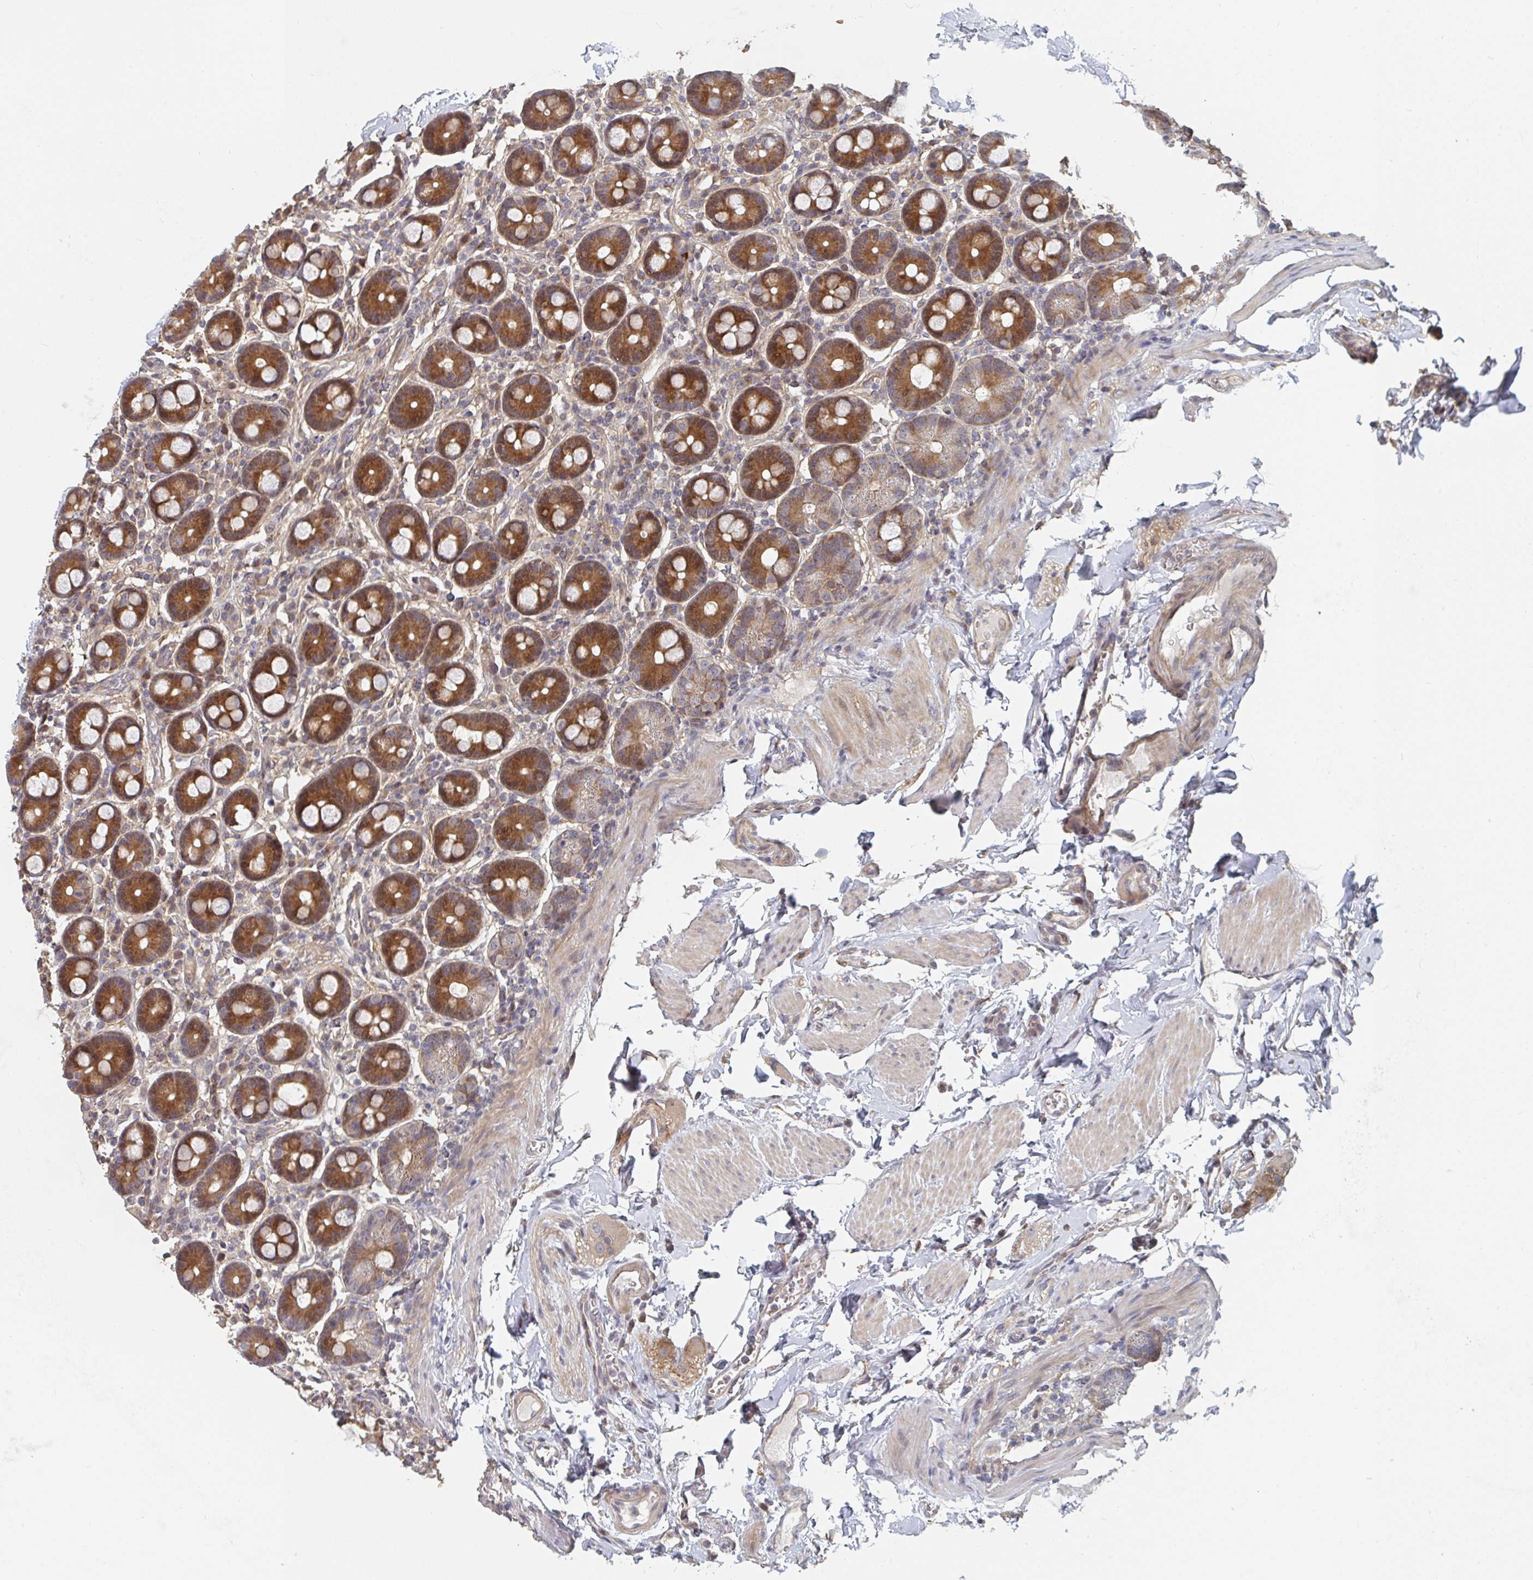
{"staining": {"intensity": "strong", "quantity": ">75%", "location": "cytoplasmic/membranous"}, "tissue": "duodenum", "cell_type": "Glandular cells", "image_type": "normal", "snomed": [{"axis": "morphology", "description": "Normal tissue, NOS"}, {"axis": "topography", "description": "Pancreas"}, {"axis": "topography", "description": "Duodenum"}], "caption": "Immunohistochemical staining of benign human duodenum shows >75% levels of strong cytoplasmic/membranous protein positivity in approximately >75% of glandular cells.", "gene": "PTEN", "patient": {"sex": "male", "age": 59}}